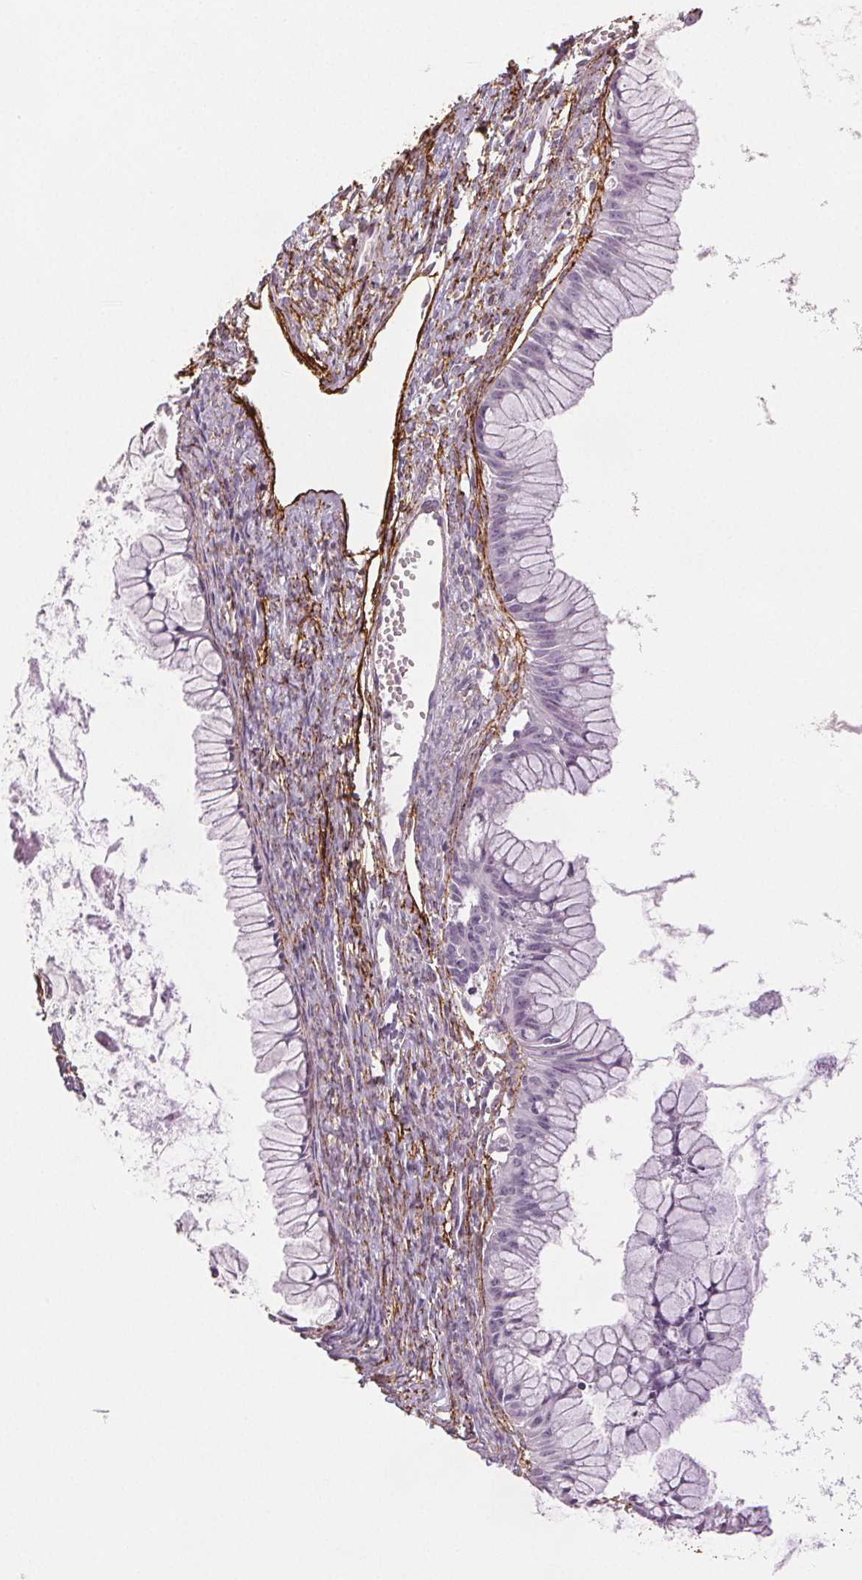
{"staining": {"intensity": "negative", "quantity": "none", "location": "none"}, "tissue": "ovarian cancer", "cell_type": "Tumor cells", "image_type": "cancer", "snomed": [{"axis": "morphology", "description": "Cystadenocarcinoma, mucinous, NOS"}, {"axis": "topography", "description": "Ovary"}], "caption": "The image demonstrates no significant staining in tumor cells of ovarian cancer.", "gene": "FBN1", "patient": {"sex": "female", "age": 41}}